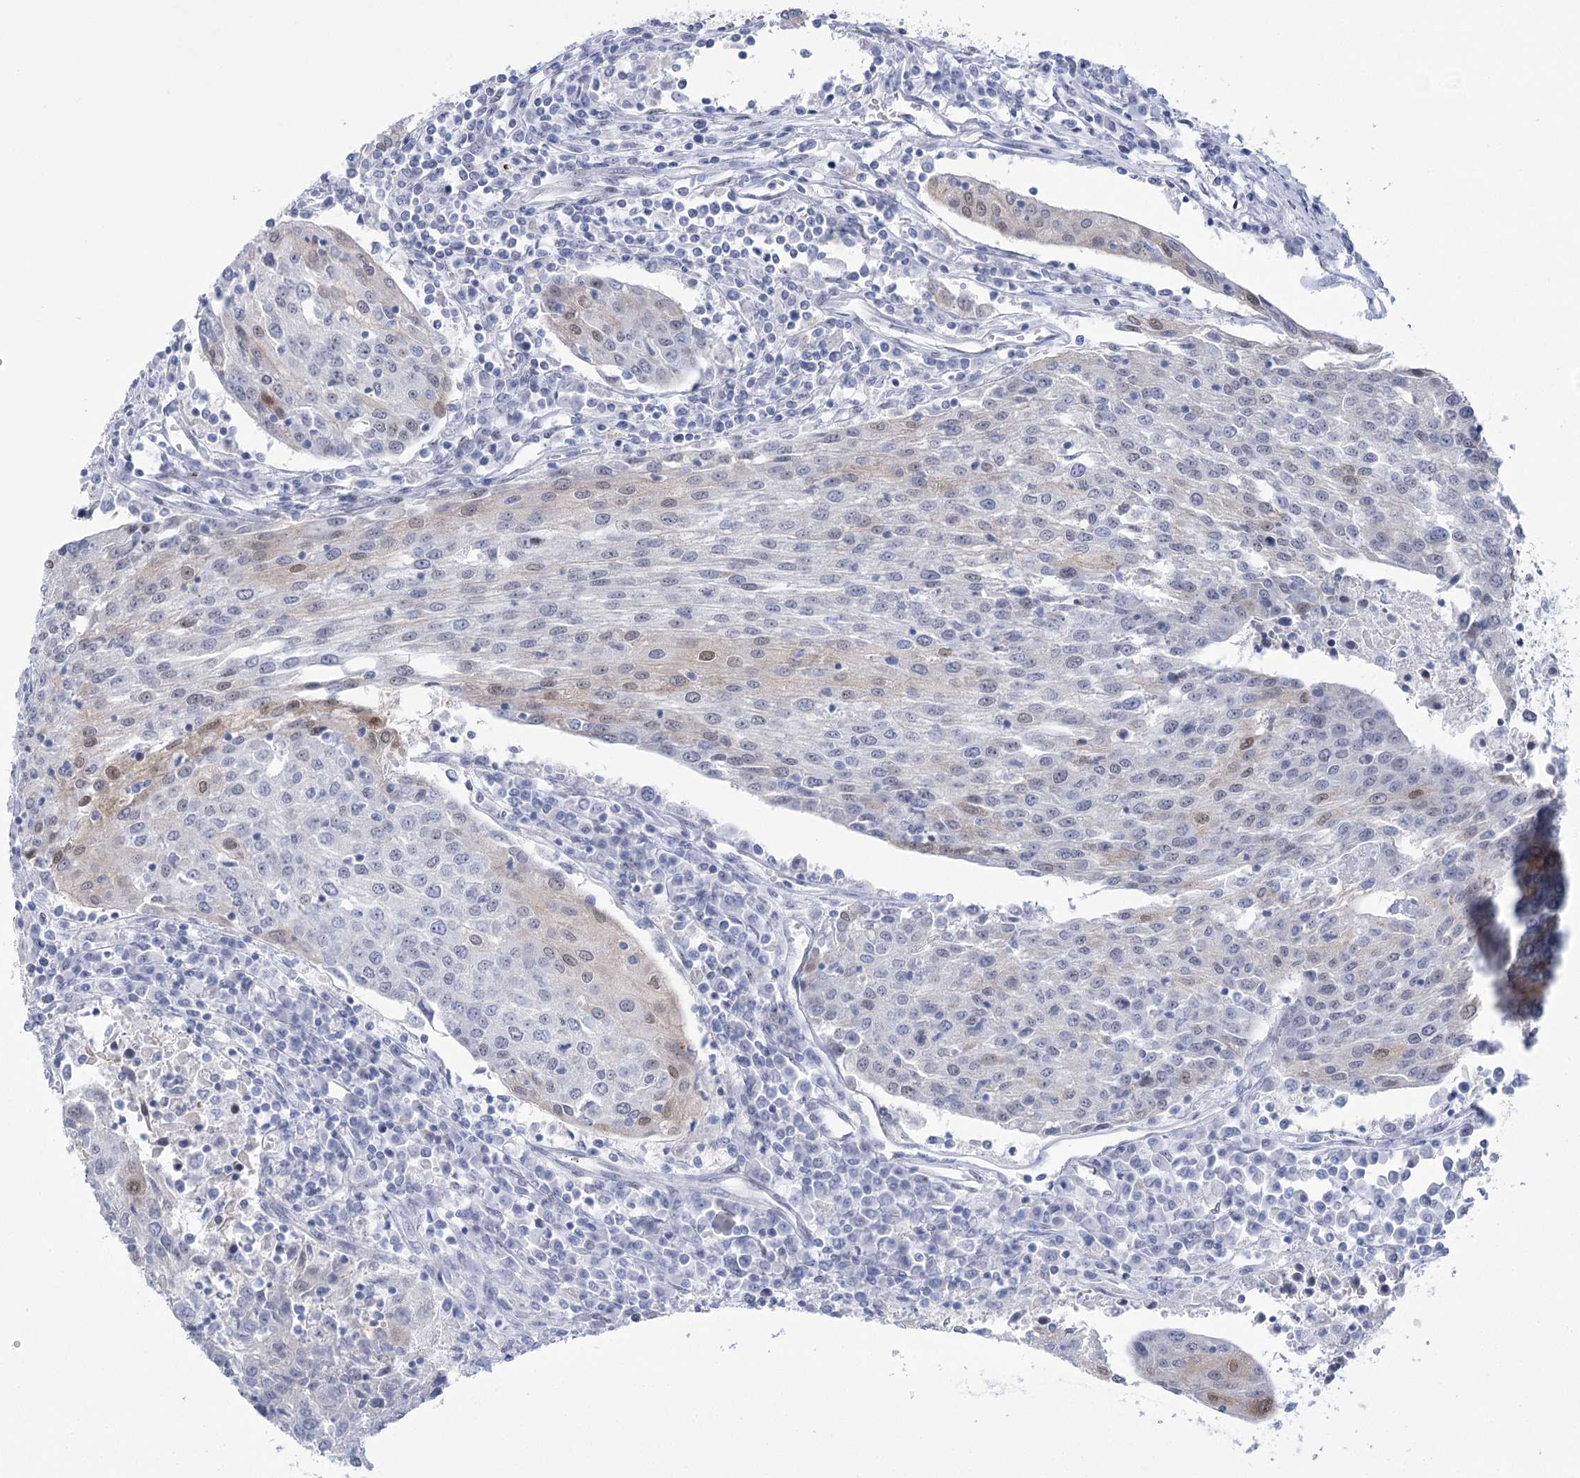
{"staining": {"intensity": "negative", "quantity": "none", "location": "none"}, "tissue": "urothelial cancer", "cell_type": "Tumor cells", "image_type": "cancer", "snomed": [{"axis": "morphology", "description": "Urothelial carcinoma, High grade"}, {"axis": "topography", "description": "Urinary bladder"}], "caption": "IHC micrograph of urothelial cancer stained for a protein (brown), which displays no staining in tumor cells. The staining is performed using DAB (3,3'-diaminobenzidine) brown chromogen with nuclei counter-stained in using hematoxylin.", "gene": "HORMAD1", "patient": {"sex": "female", "age": 85}}